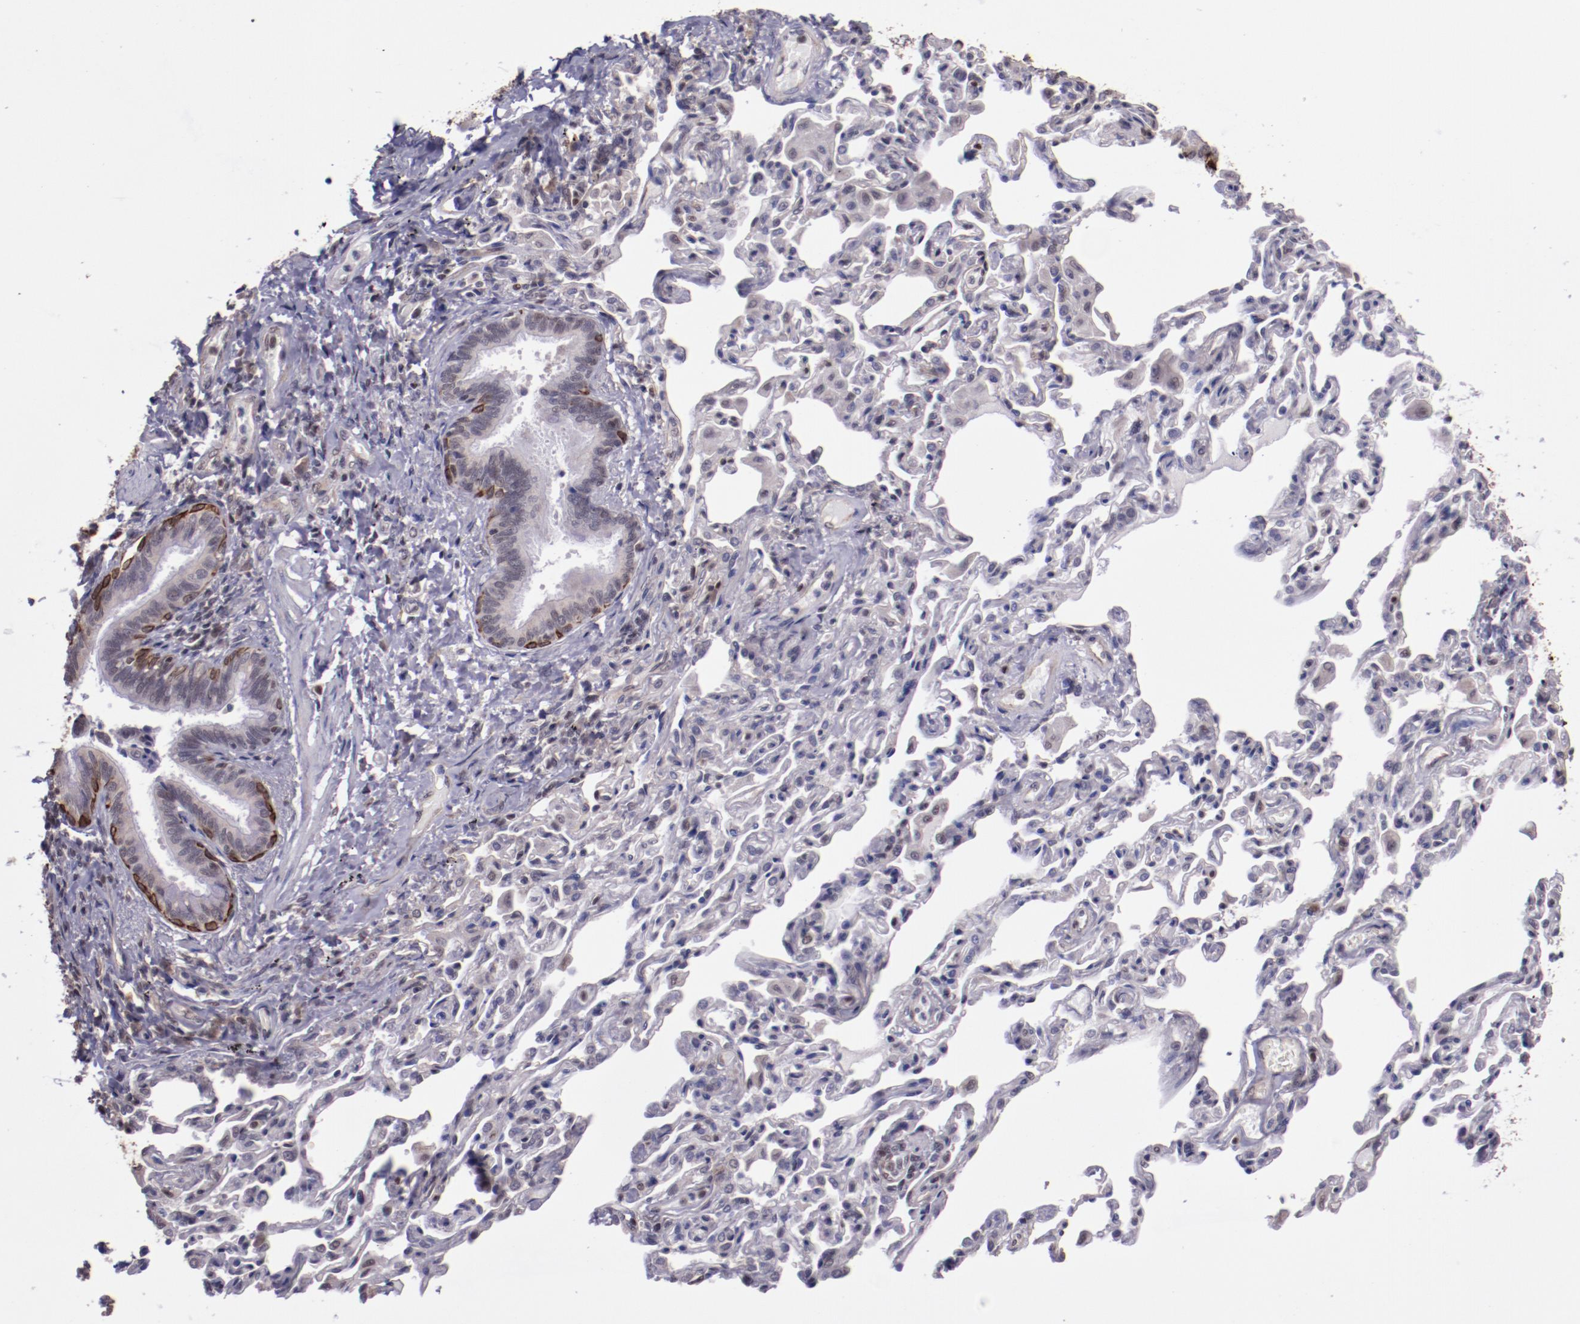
{"staining": {"intensity": "strong", "quantity": "<25%", "location": "cytoplasmic/membranous"}, "tissue": "bronchus", "cell_type": "Respiratory epithelial cells", "image_type": "normal", "snomed": [{"axis": "morphology", "description": "Normal tissue, NOS"}, {"axis": "topography", "description": "Lung"}], "caption": "DAB immunohistochemical staining of benign bronchus shows strong cytoplasmic/membranous protein staining in about <25% of respiratory epithelial cells.", "gene": "ELF1", "patient": {"sex": "male", "age": 64}}